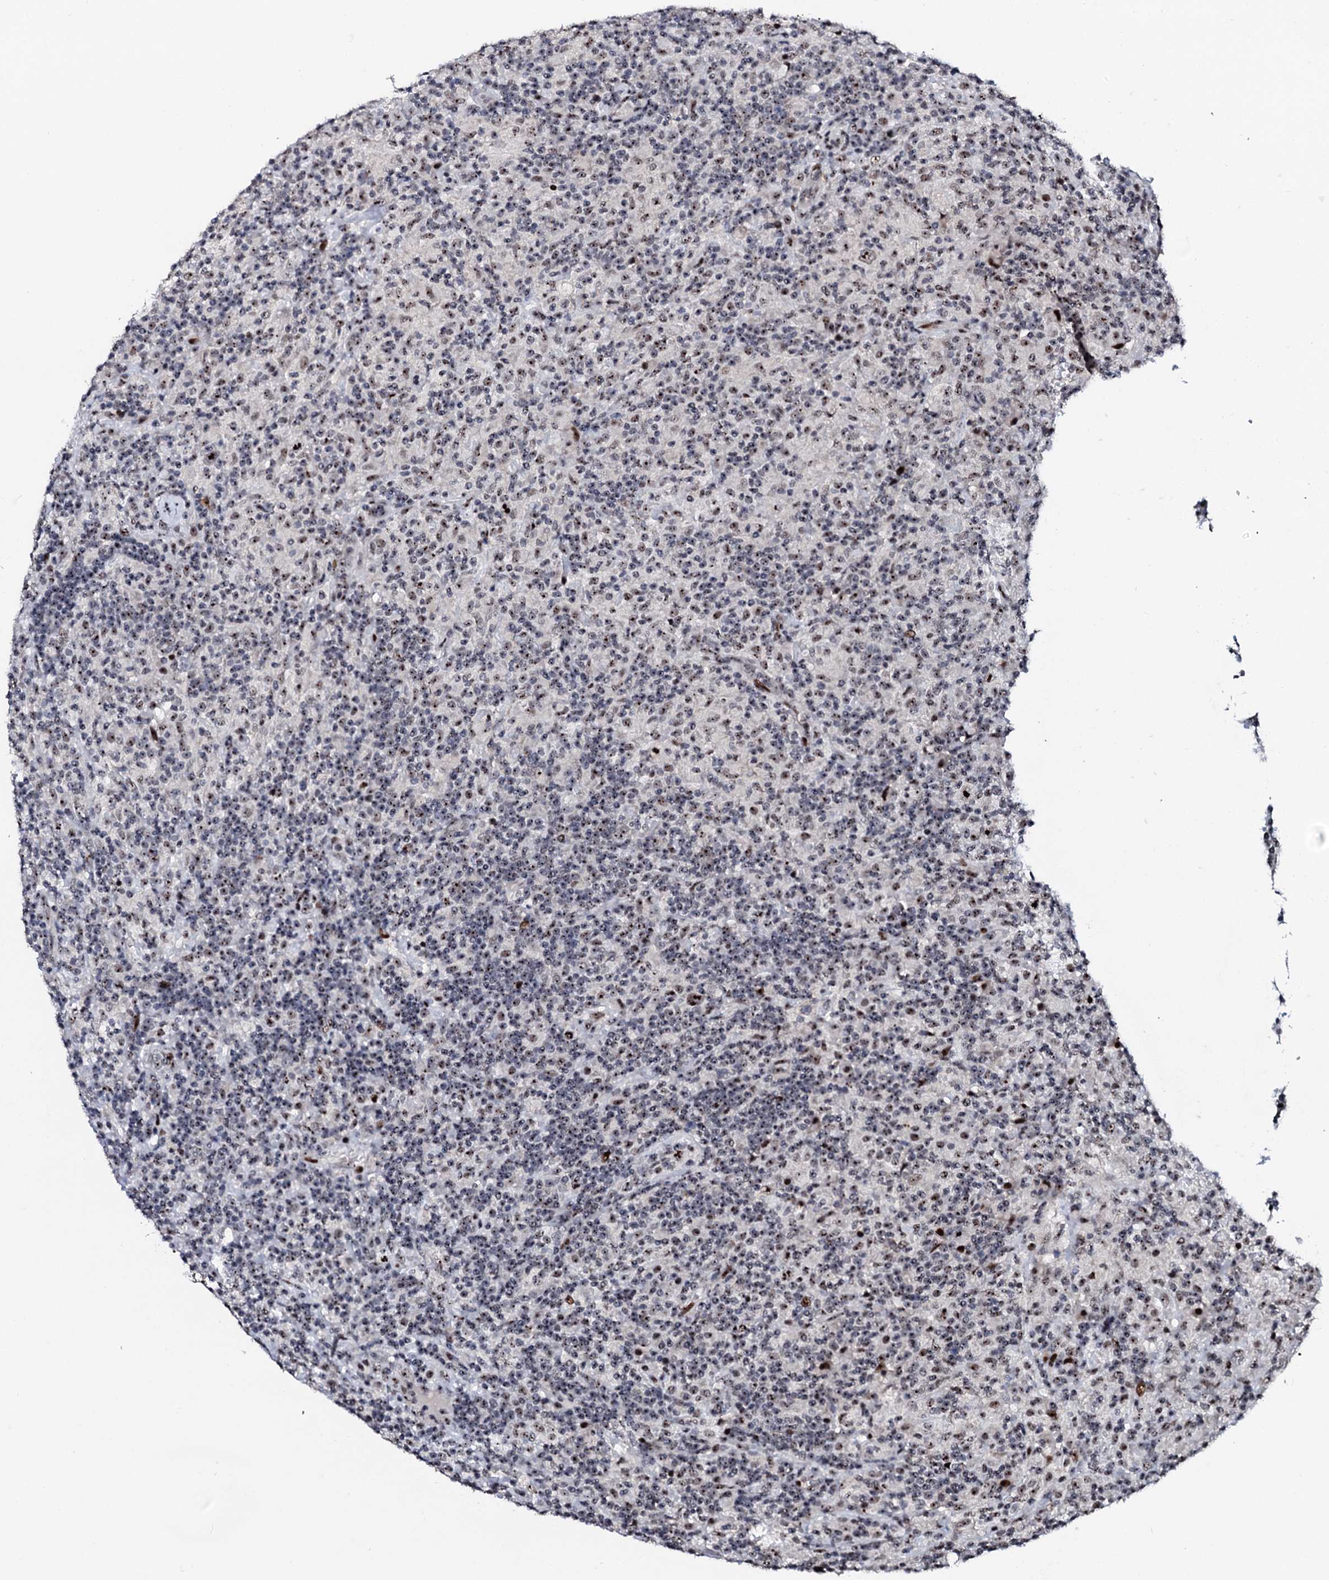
{"staining": {"intensity": "moderate", "quantity": "25%-75%", "location": "nuclear"}, "tissue": "lymphoma", "cell_type": "Tumor cells", "image_type": "cancer", "snomed": [{"axis": "morphology", "description": "Hodgkin's disease, NOS"}, {"axis": "topography", "description": "Lymph node"}], "caption": "A histopathology image of human lymphoma stained for a protein exhibits moderate nuclear brown staining in tumor cells. Using DAB (brown) and hematoxylin (blue) stains, captured at high magnification using brightfield microscopy.", "gene": "NEUROG3", "patient": {"sex": "male", "age": 70}}